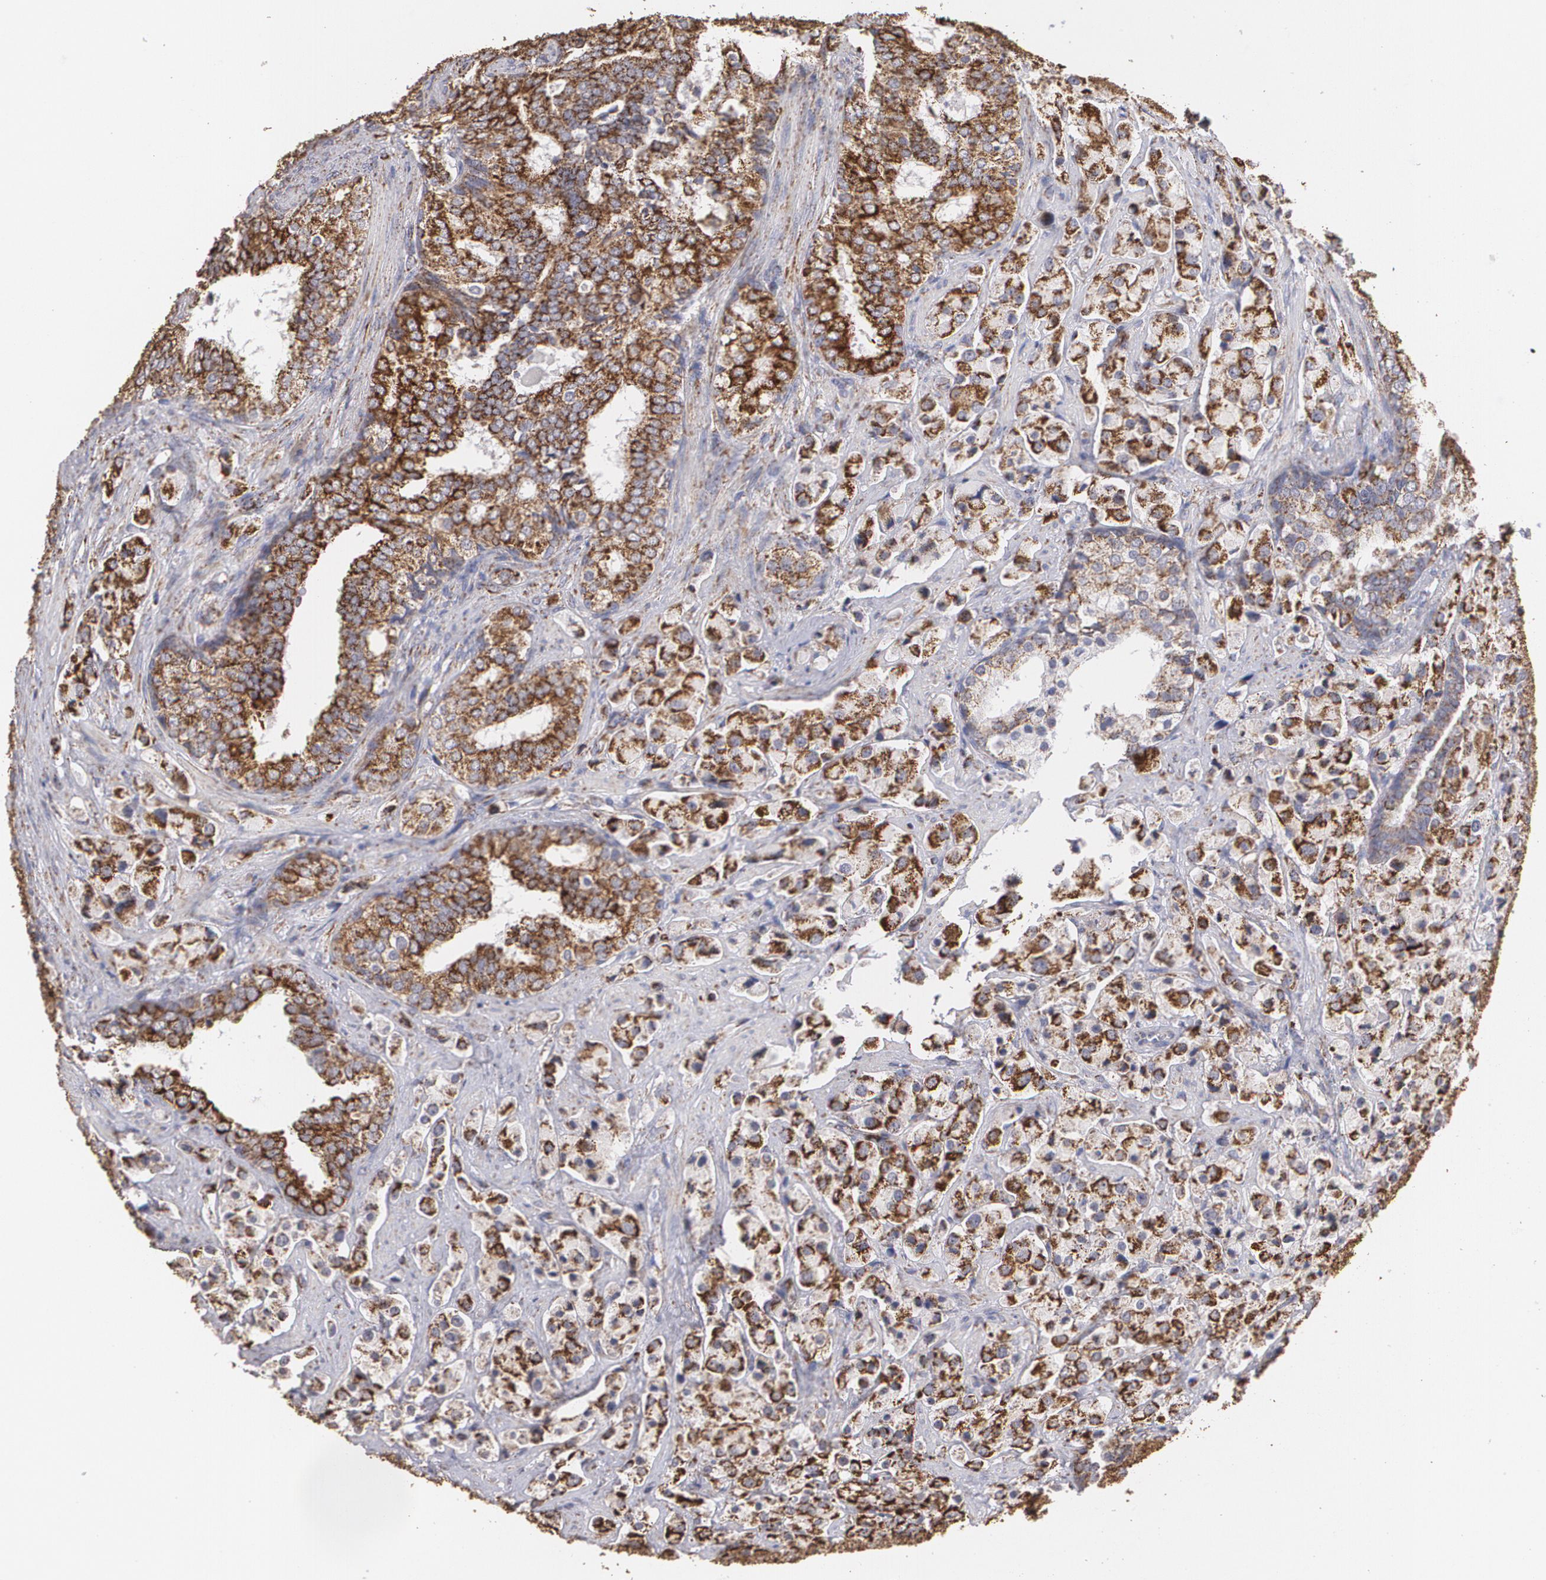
{"staining": {"intensity": "strong", "quantity": ">75%", "location": "cytoplasmic/membranous"}, "tissue": "prostate cancer", "cell_type": "Tumor cells", "image_type": "cancer", "snomed": [{"axis": "morphology", "description": "Adenocarcinoma, Medium grade"}, {"axis": "topography", "description": "Prostate"}], "caption": "Immunohistochemistry staining of medium-grade adenocarcinoma (prostate), which displays high levels of strong cytoplasmic/membranous positivity in about >75% of tumor cells indicating strong cytoplasmic/membranous protein expression. The staining was performed using DAB (brown) for protein detection and nuclei were counterstained in hematoxylin (blue).", "gene": "HSPD1", "patient": {"sex": "male", "age": 70}}